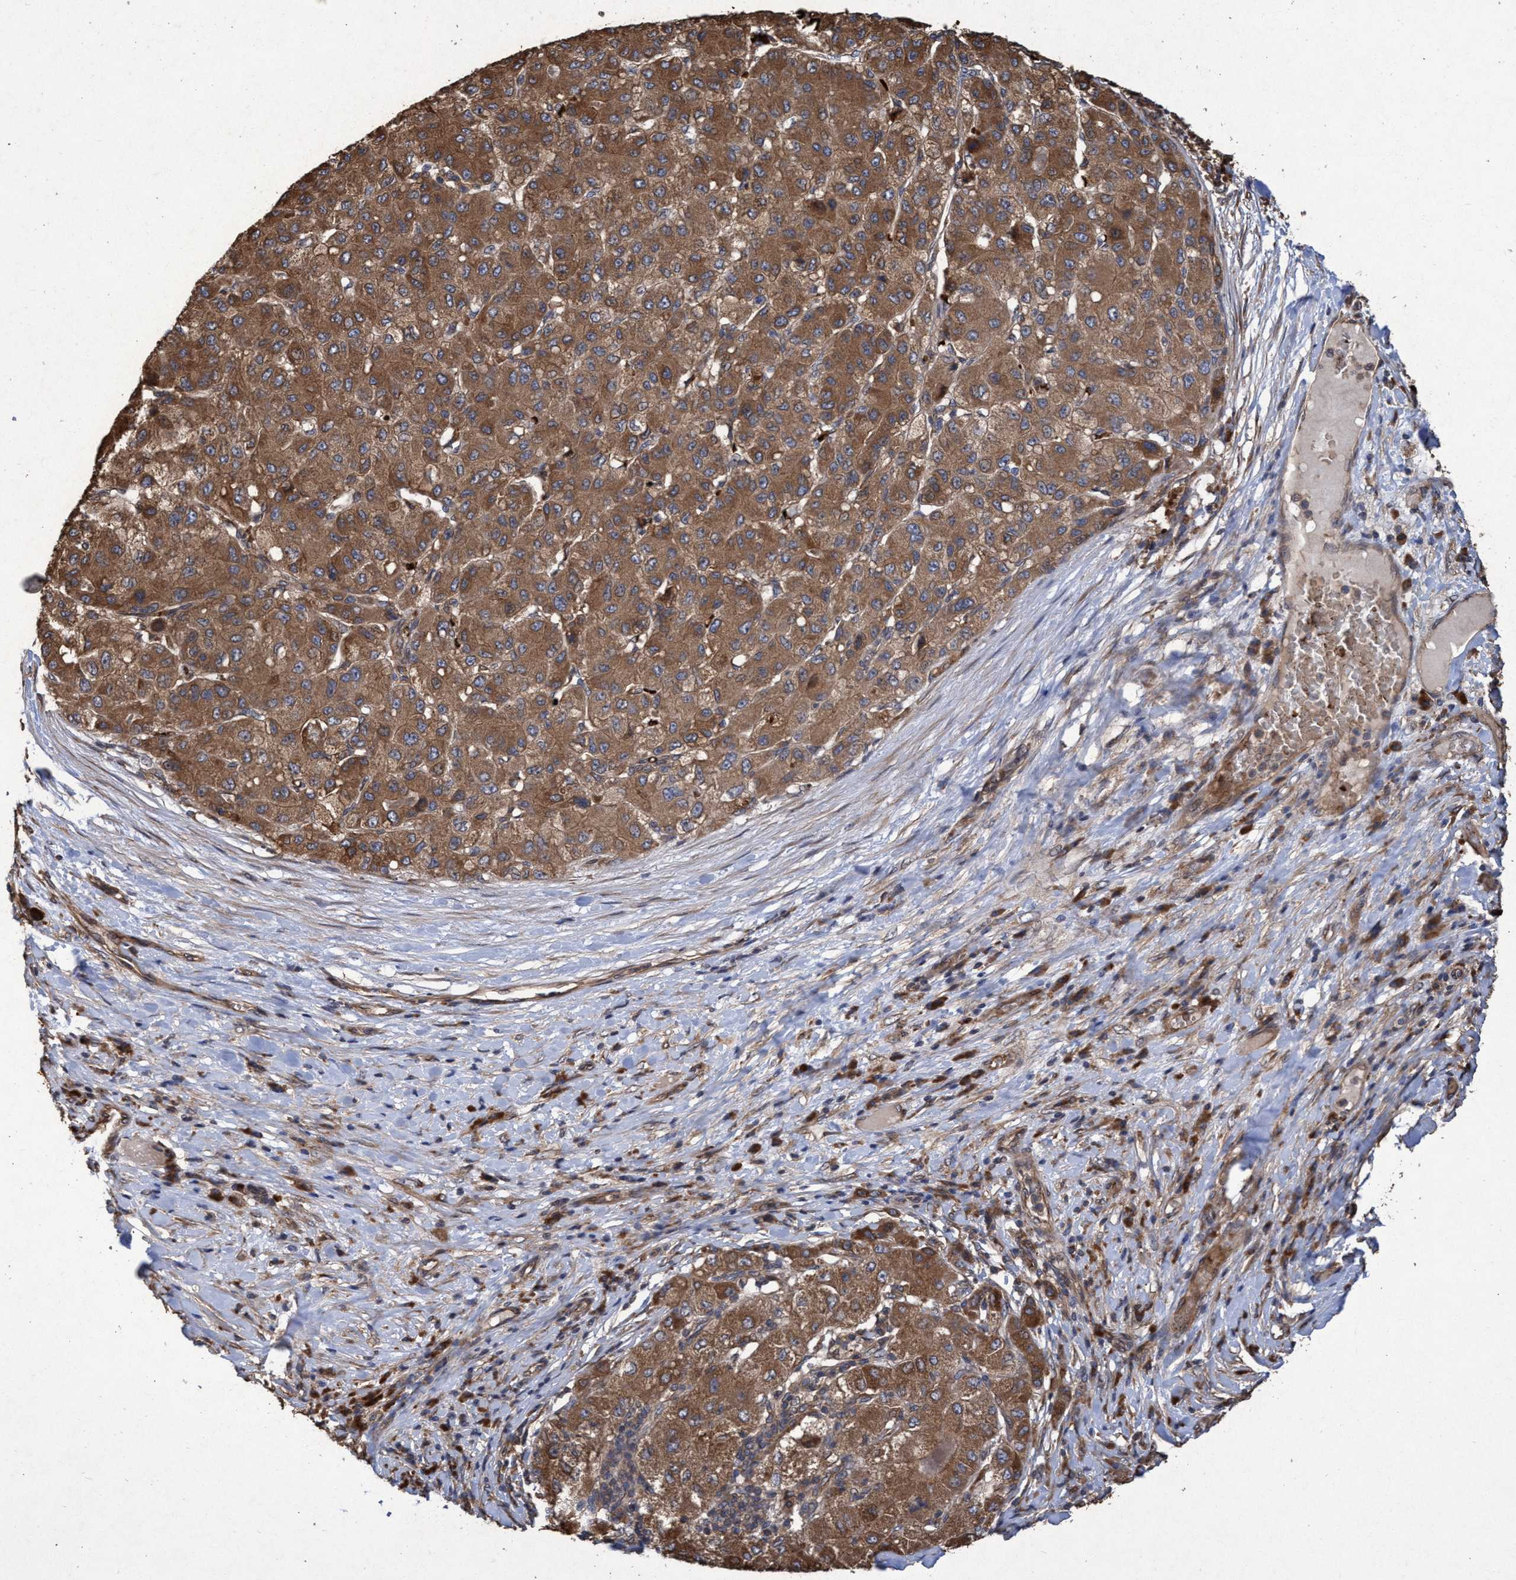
{"staining": {"intensity": "moderate", "quantity": ">75%", "location": "cytoplasmic/membranous"}, "tissue": "liver cancer", "cell_type": "Tumor cells", "image_type": "cancer", "snomed": [{"axis": "morphology", "description": "Carcinoma, Hepatocellular, NOS"}, {"axis": "topography", "description": "Liver"}], "caption": "Moderate cytoplasmic/membranous positivity is appreciated in about >75% of tumor cells in liver cancer (hepatocellular carcinoma). Immunohistochemistry stains the protein of interest in brown and the nuclei are stained blue.", "gene": "CHMP6", "patient": {"sex": "male", "age": 80}}